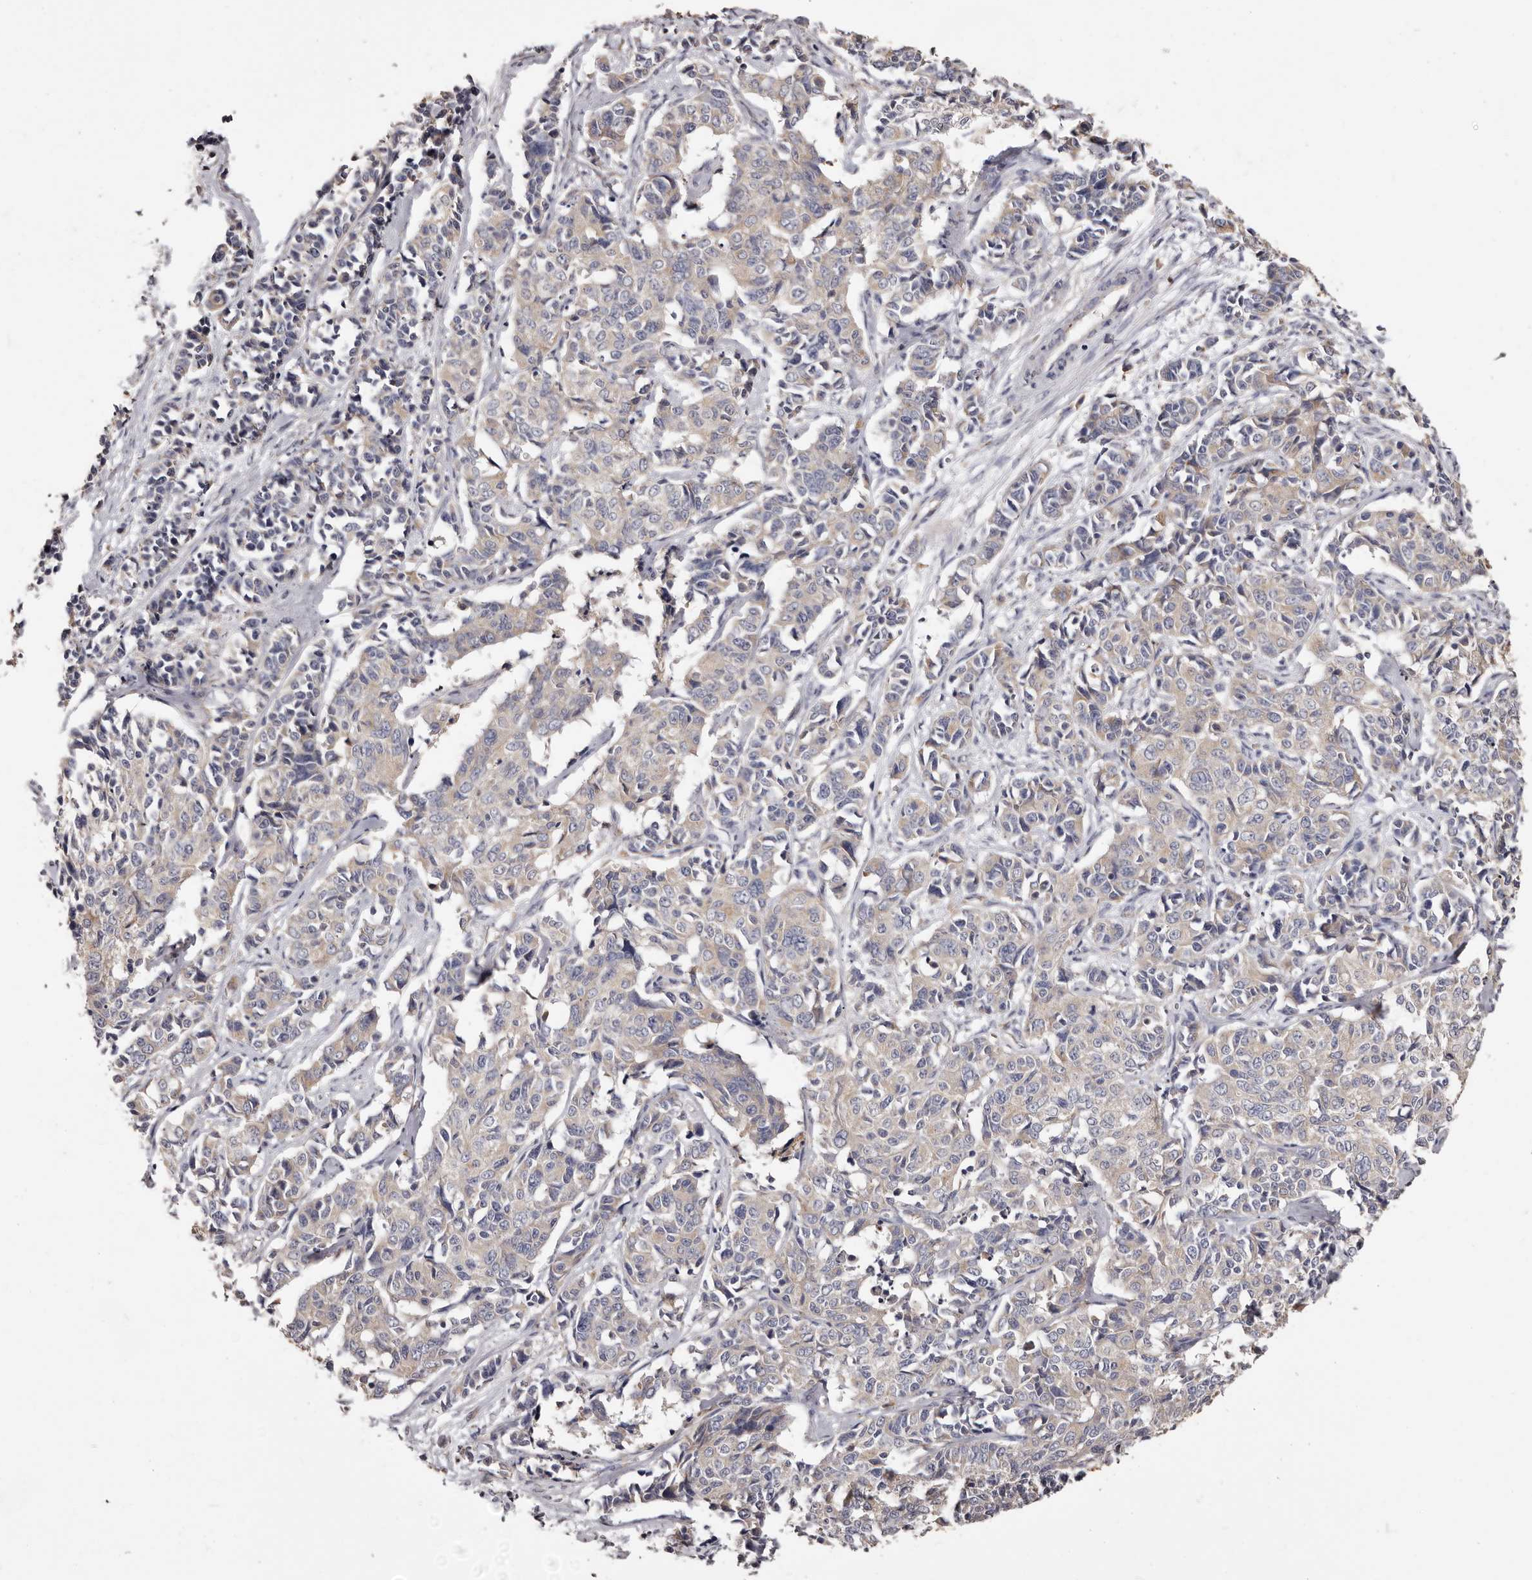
{"staining": {"intensity": "negative", "quantity": "none", "location": "none"}, "tissue": "cervical cancer", "cell_type": "Tumor cells", "image_type": "cancer", "snomed": [{"axis": "morphology", "description": "Normal tissue, NOS"}, {"axis": "morphology", "description": "Squamous cell carcinoma, NOS"}, {"axis": "topography", "description": "Cervix"}], "caption": "Tumor cells show no significant protein positivity in cervical cancer. (DAB (3,3'-diaminobenzidine) immunohistochemistry (IHC) with hematoxylin counter stain).", "gene": "ETNK1", "patient": {"sex": "female", "age": 35}}